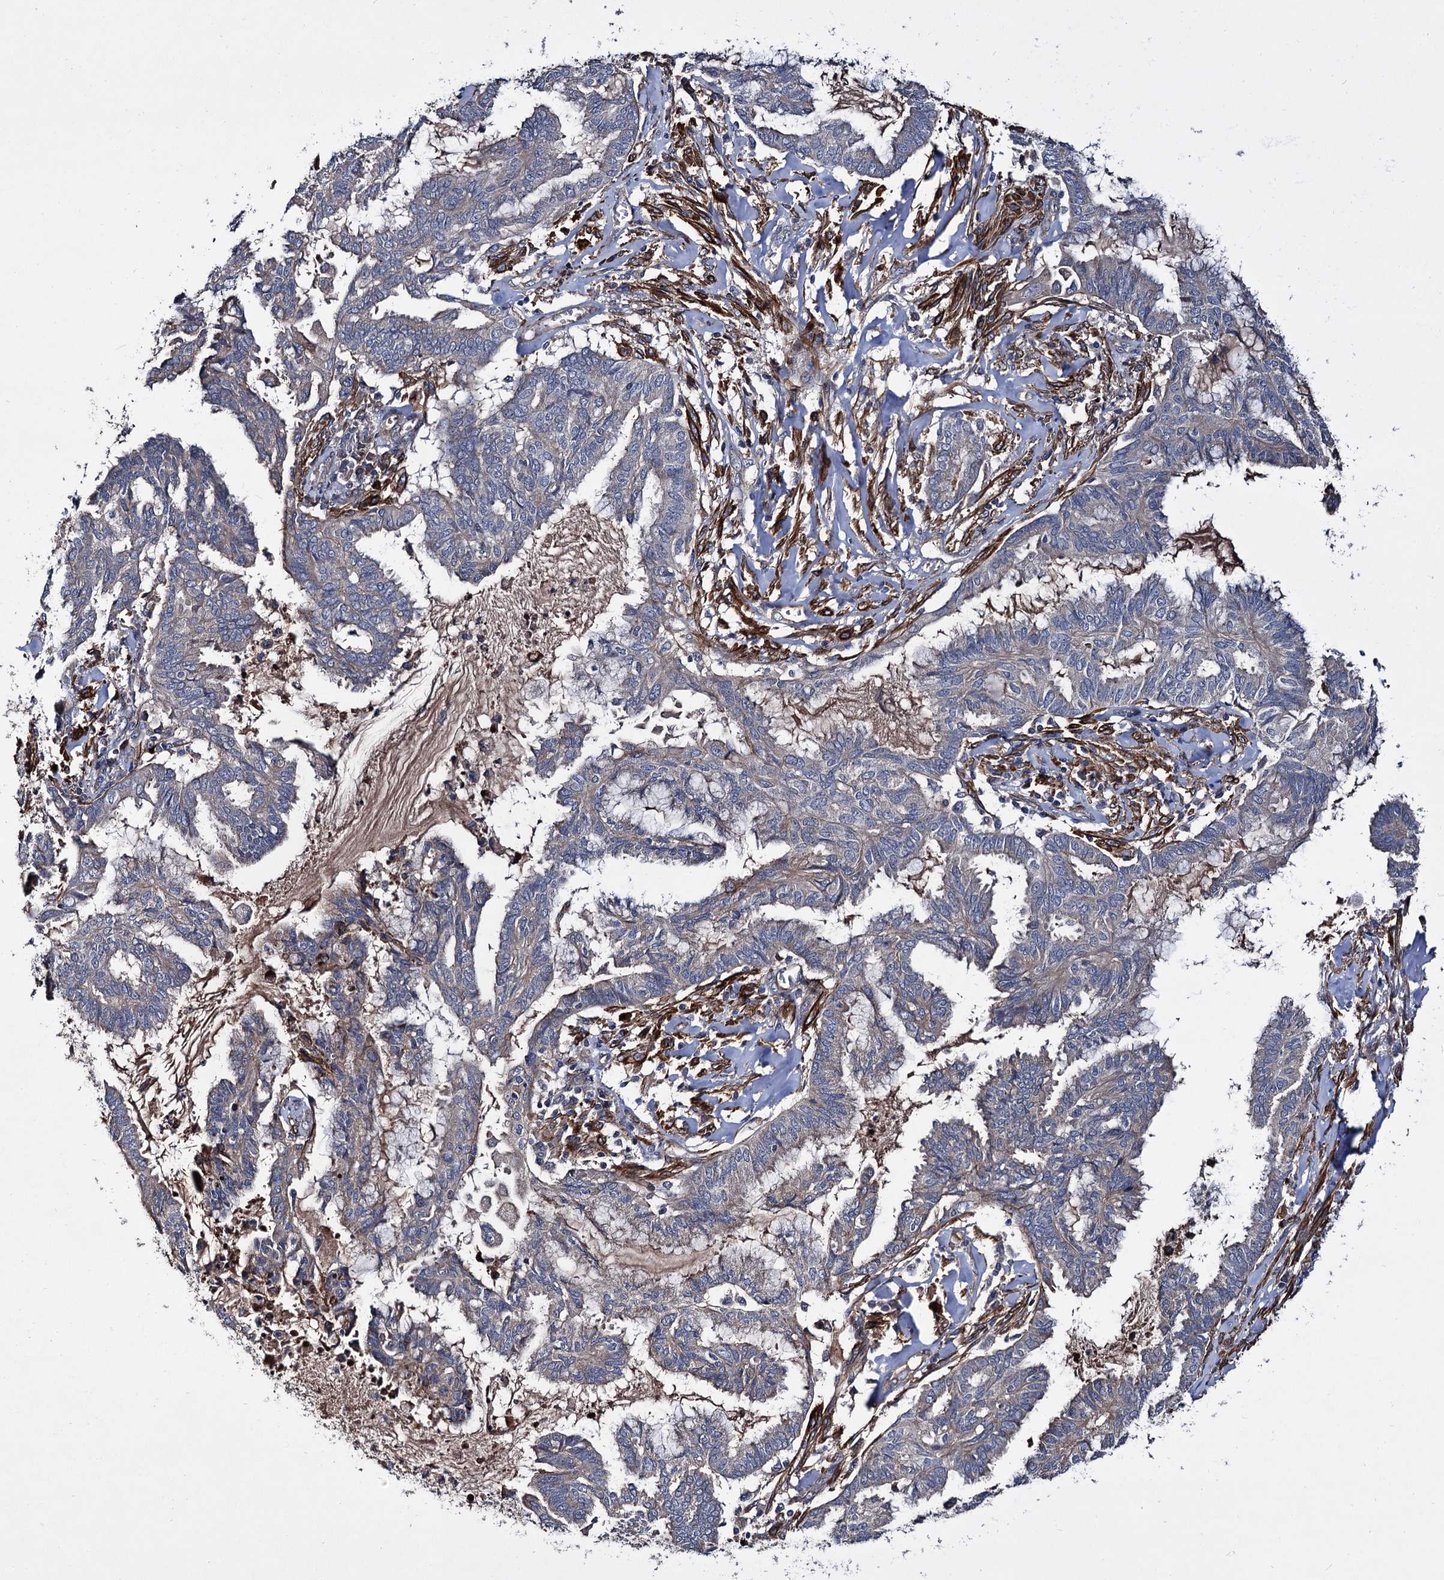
{"staining": {"intensity": "negative", "quantity": "none", "location": "none"}, "tissue": "endometrial cancer", "cell_type": "Tumor cells", "image_type": "cancer", "snomed": [{"axis": "morphology", "description": "Adenocarcinoma, NOS"}, {"axis": "topography", "description": "Endometrium"}], "caption": "A high-resolution image shows immunohistochemistry staining of adenocarcinoma (endometrial), which reveals no significant expression in tumor cells.", "gene": "ISM2", "patient": {"sex": "female", "age": 86}}